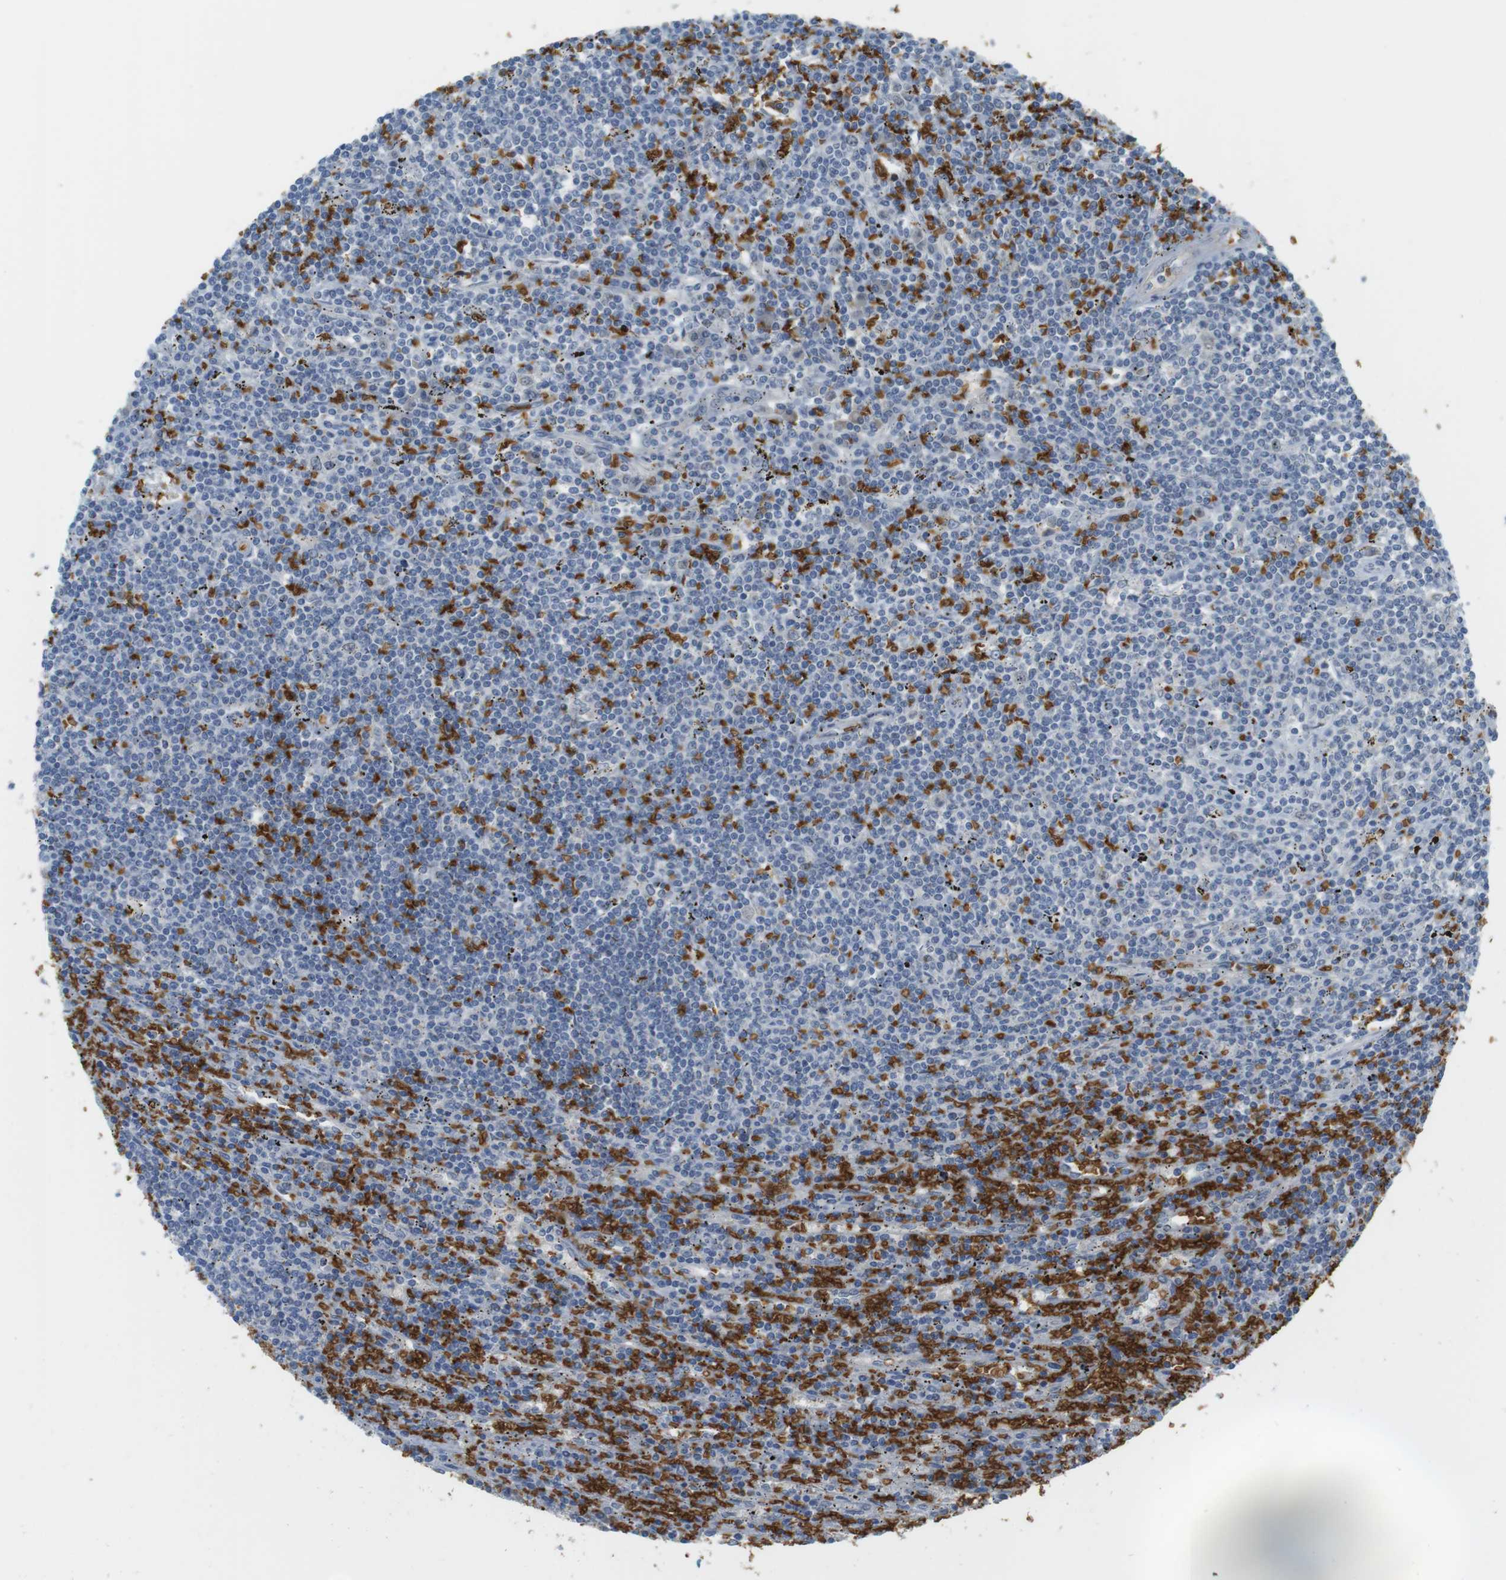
{"staining": {"intensity": "negative", "quantity": "none", "location": "none"}, "tissue": "lymphoma", "cell_type": "Tumor cells", "image_type": "cancer", "snomed": [{"axis": "morphology", "description": "Malignant lymphoma, non-Hodgkin's type, Low grade"}, {"axis": "topography", "description": "Spleen"}], "caption": "This is a image of immunohistochemistry staining of malignant lymphoma, non-Hodgkin's type (low-grade), which shows no positivity in tumor cells.", "gene": "GYPA", "patient": {"sex": "male", "age": 76}}